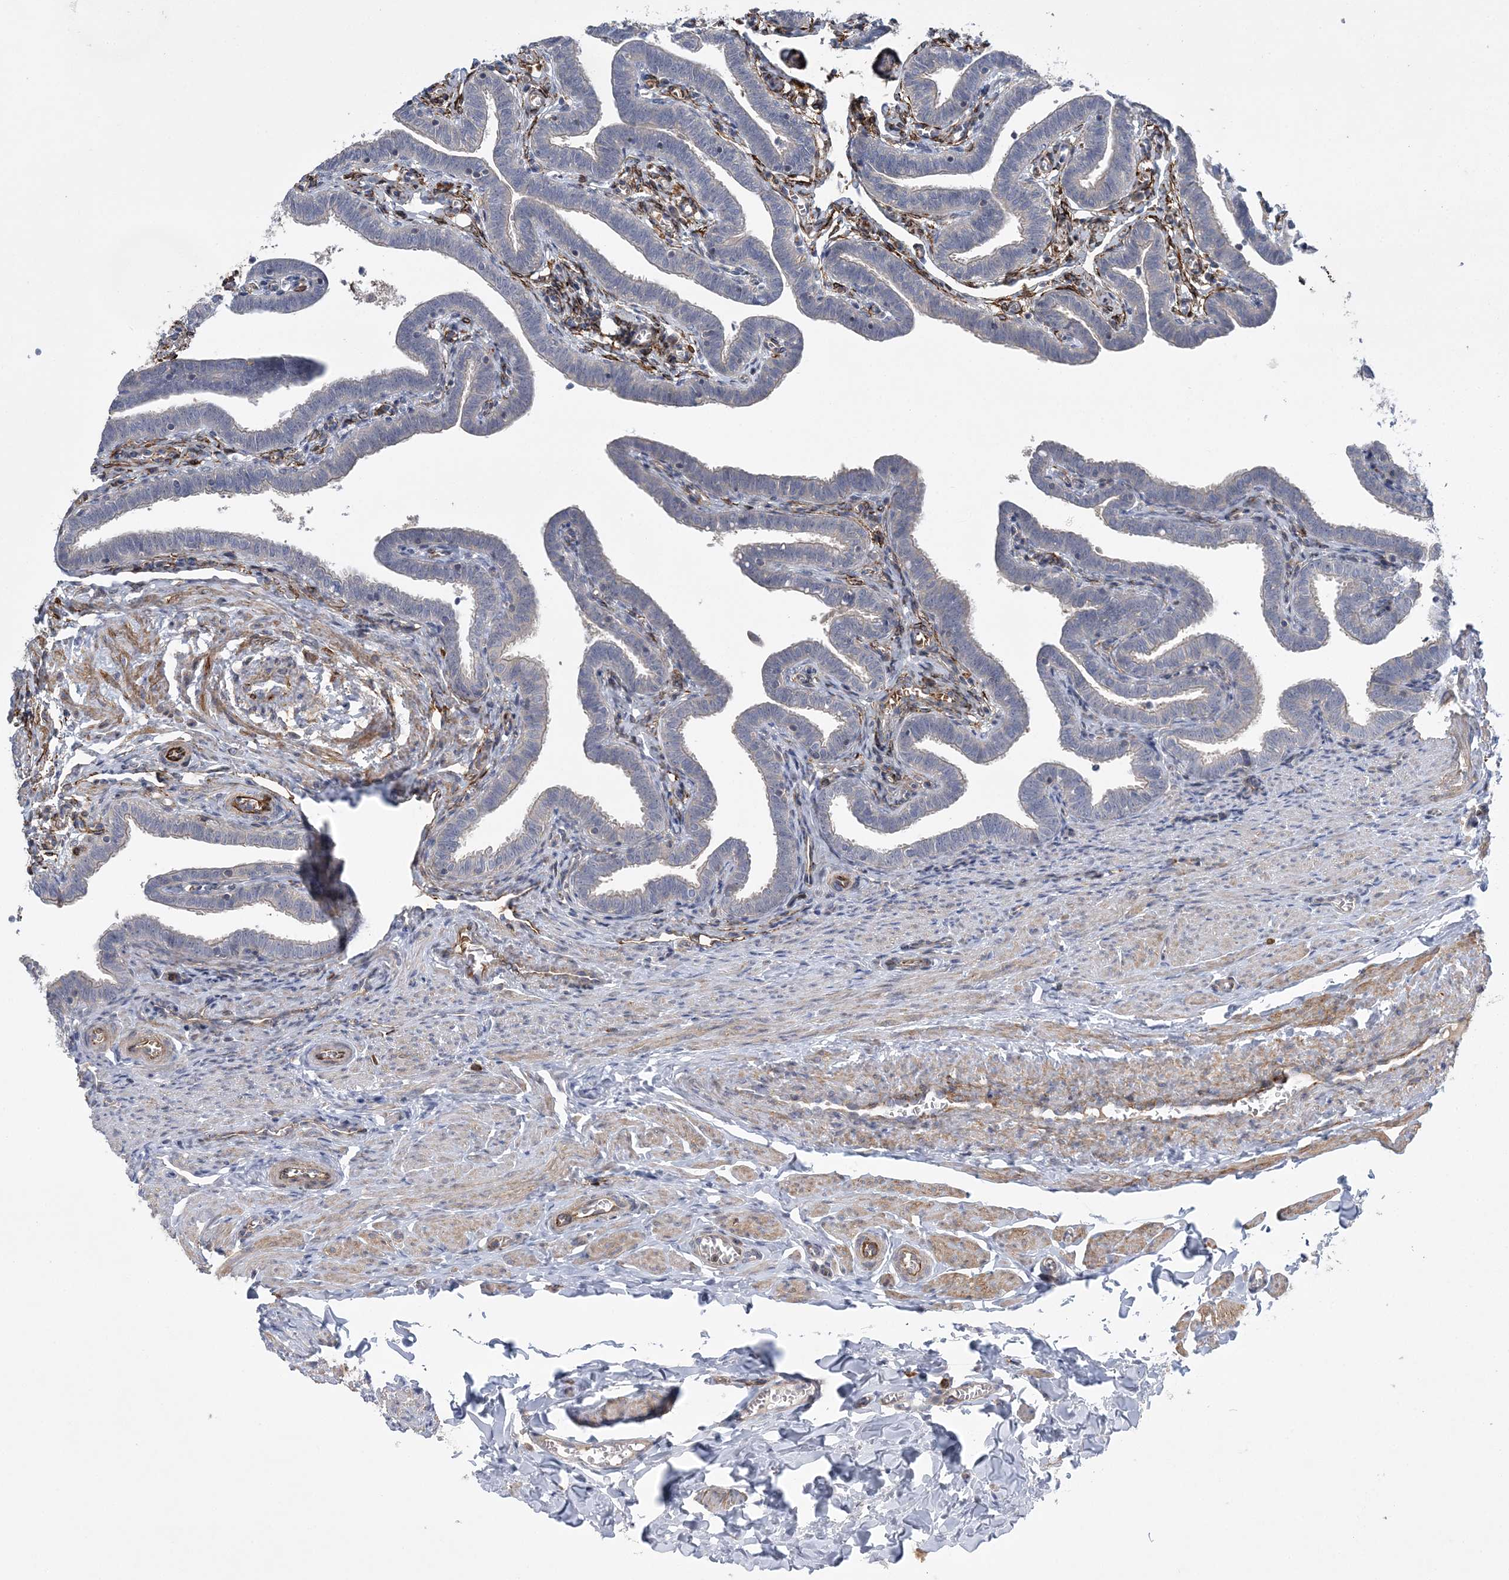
{"staining": {"intensity": "negative", "quantity": "none", "location": "none"}, "tissue": "fallopian tube", "cell_type": "Glandular cells", "image_type": "normal", "snomed": [{"axis": "morphology", "description": "Normal tissue, NOS"}, {"axis": "topography", "description": "Fallopian tube"}], "caption": "An immunohistochemistry (IHC) photomicrograph of unremarkable fallopian tube is shown. There is no staining in glandular cells of fallopian tube.", "gene": "CALN1", "patient": {"sex": "female", "age": 36}}